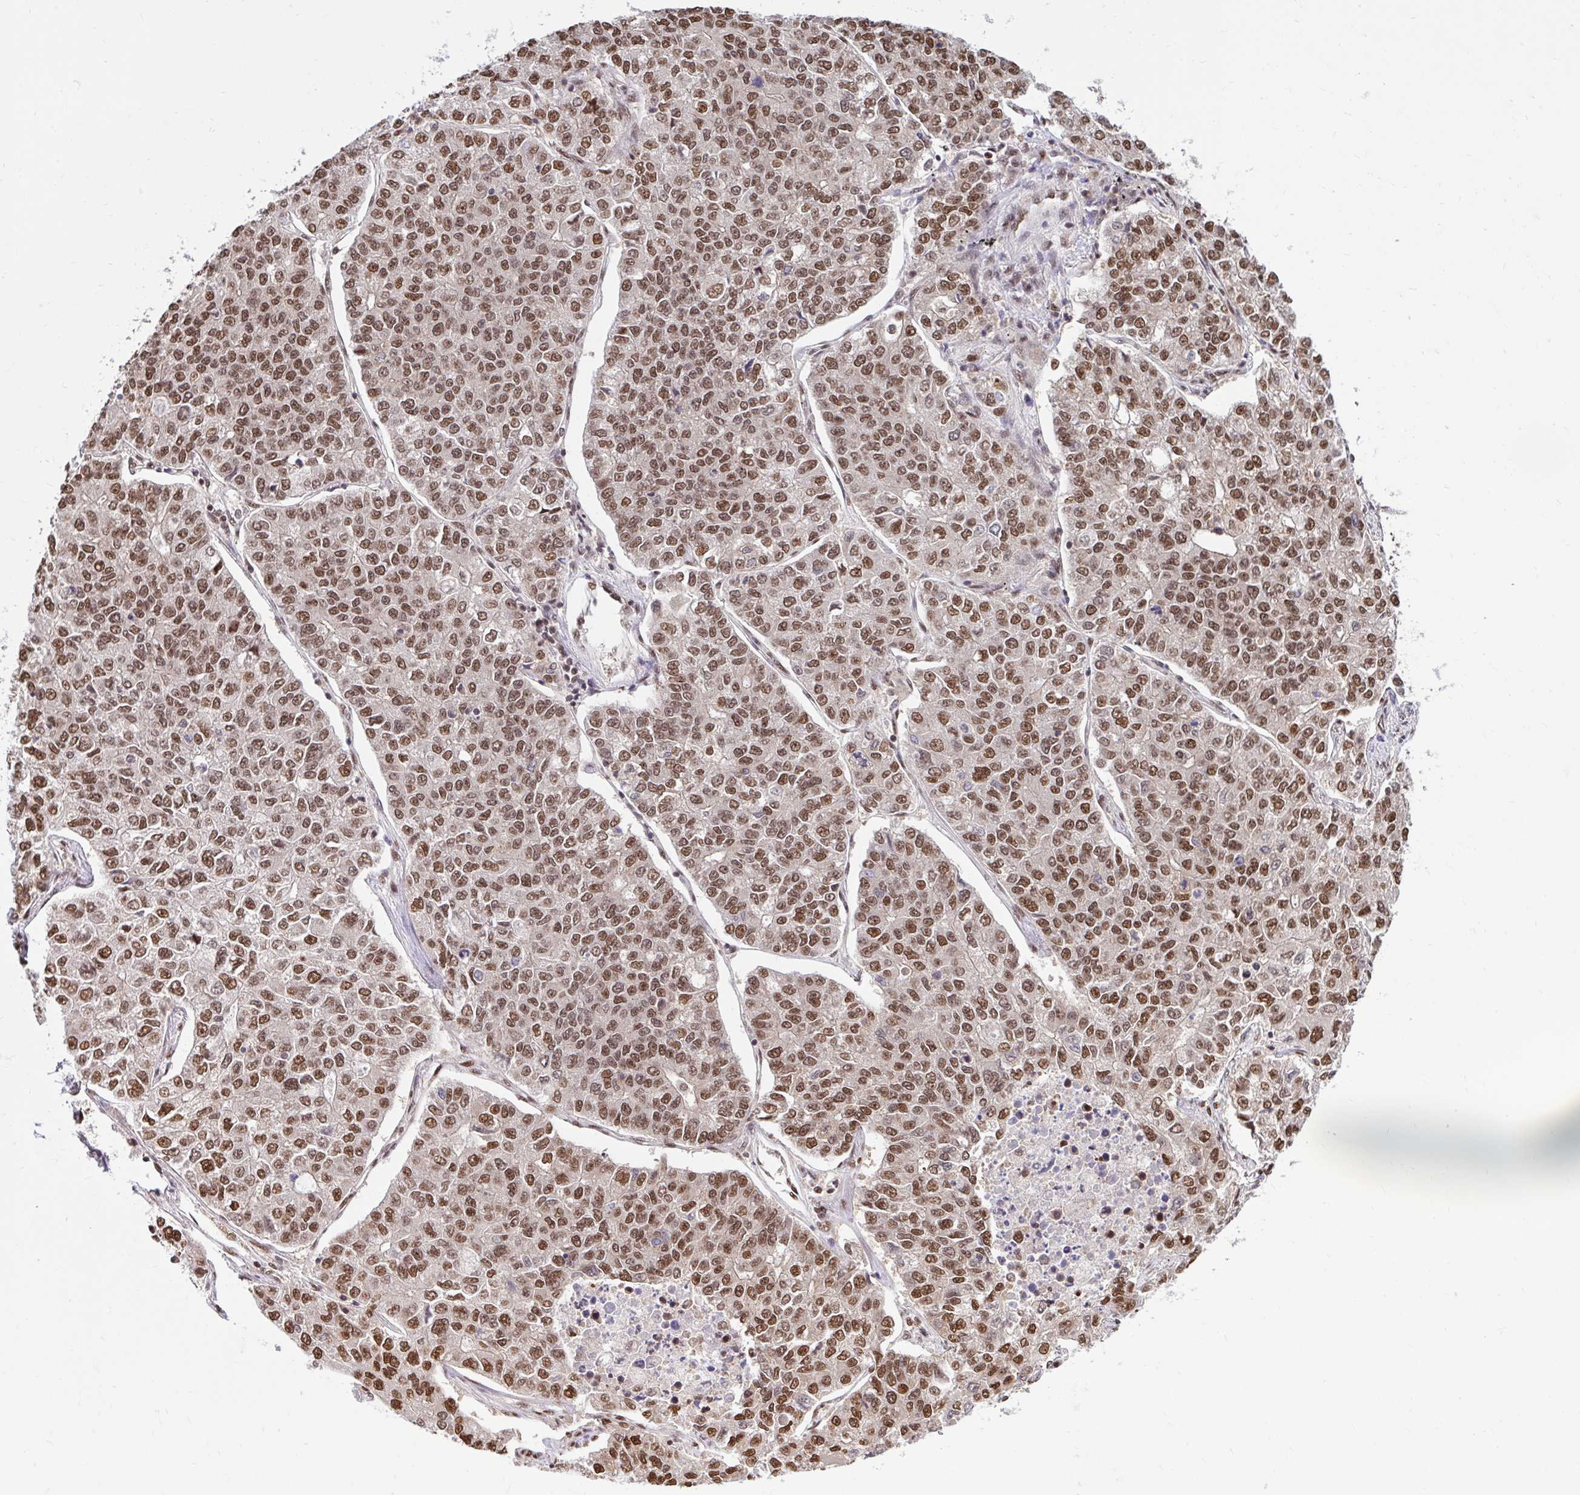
{"staining": {"intensity": "moderate", "quantity": ">75%", "location": "nuclear"}, "tissue": "lung cancer", "cell_type": "Tumor cells", "image_type": "cancer", "snomed": [{"axis": "morphology", "description": "Adenocarcinoma, NOS"}, {"axis": "topography", "description": "Lung"}], "caption": "A medium amount of moderate nuclear expression is appreciated in about >75% of tumor cells in lung adenocarcinoma tissue.", "gene": "ABCA9", "patient": {"sex": "male", "age": 49}}